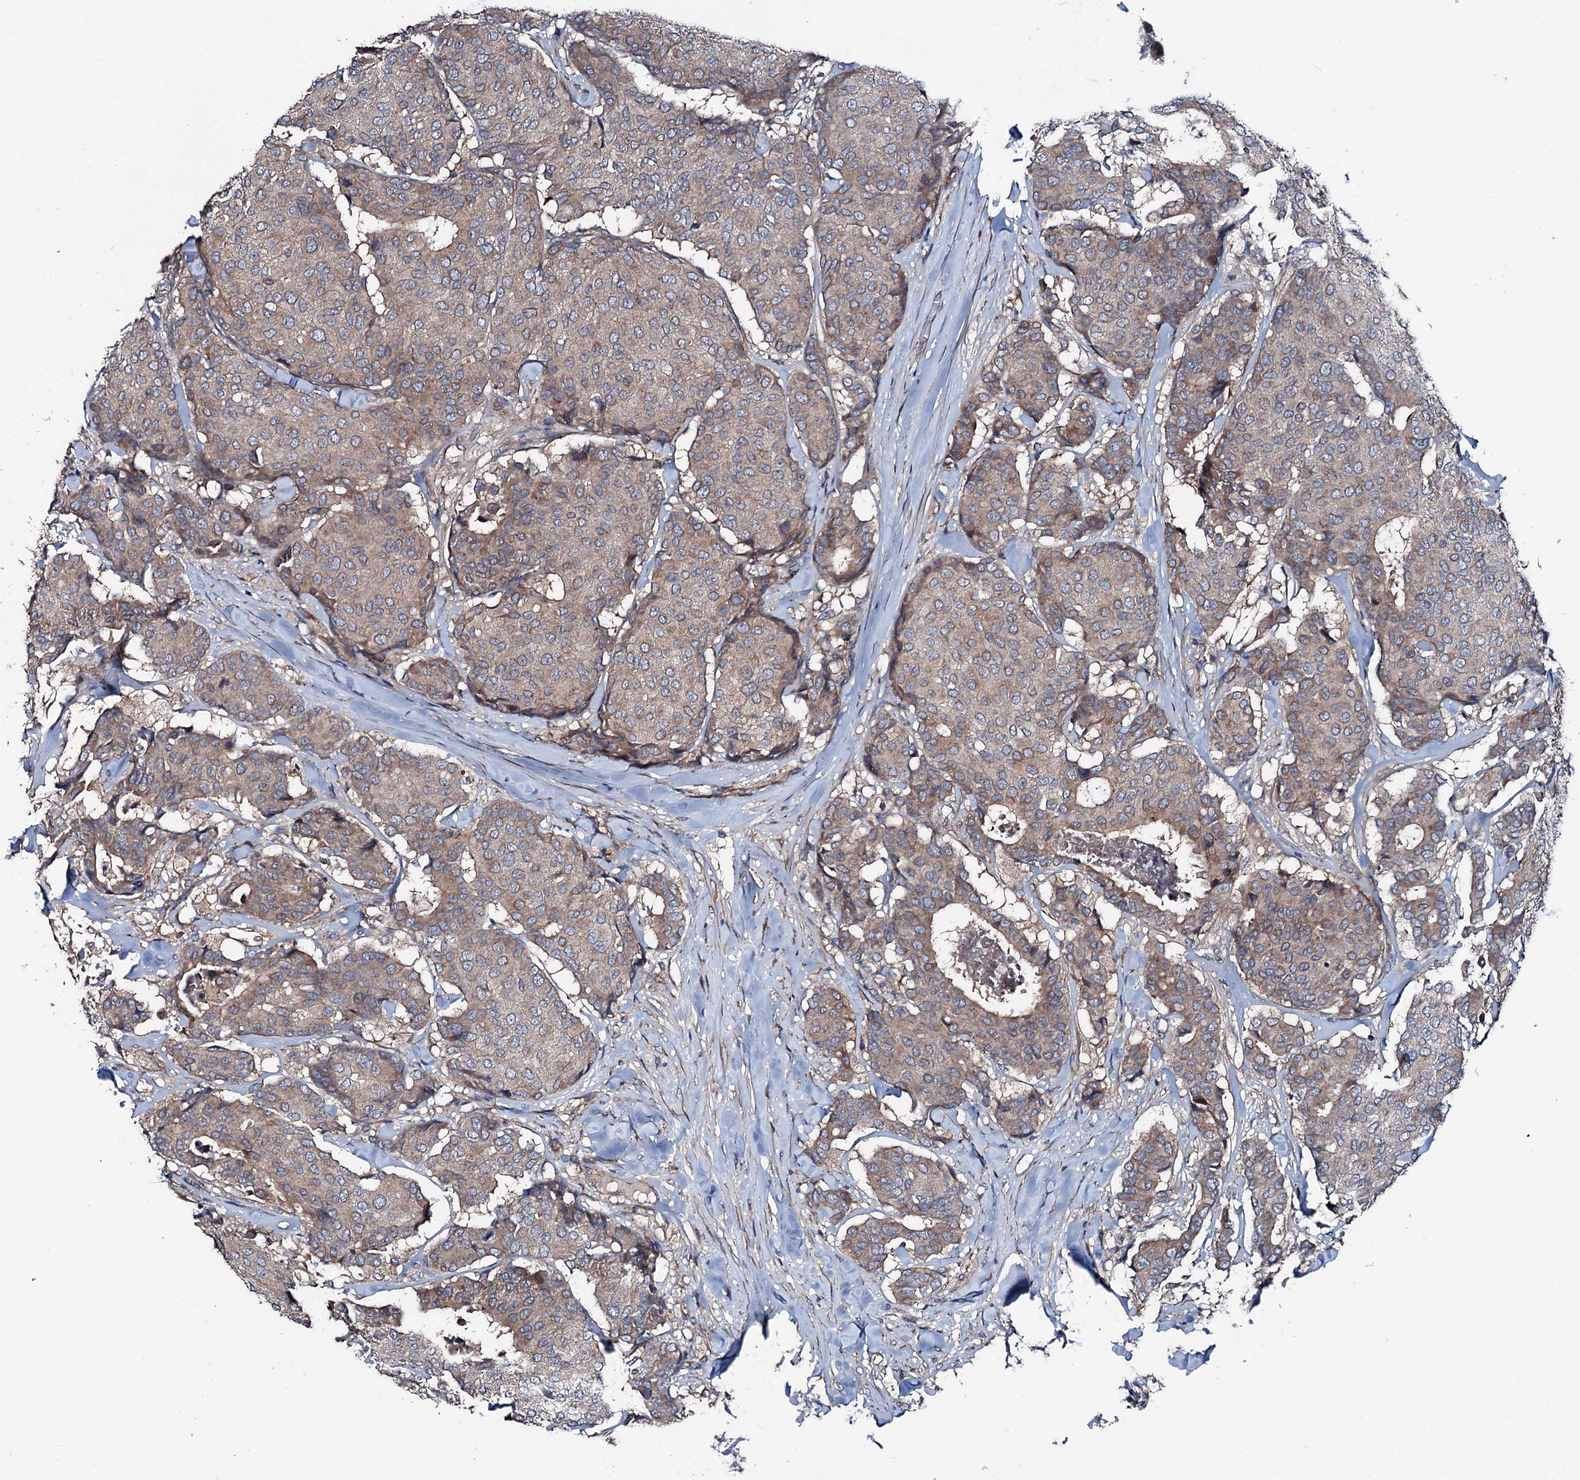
{"staining": {"intensity": "moderate", "quantity": ">75%", "location": "cytoplasmic/membranous"}, "tissue": "breast cancer", "cell_type": "Tumor cells", "image_type": "cancer", "snomed": [{"axis": "morphology", "description": "Duct carcinoma"}, {"axis": "topography", "description": "Breast"}], "caption": "This histopathology image demonstrates IHC staining of human breast cancer, with medium moderate cytoplasmic/membranous staining in about >75% of tumor cells.", "gene": "SLC22A25", "patient": {"sex": "female", "age": 75}}